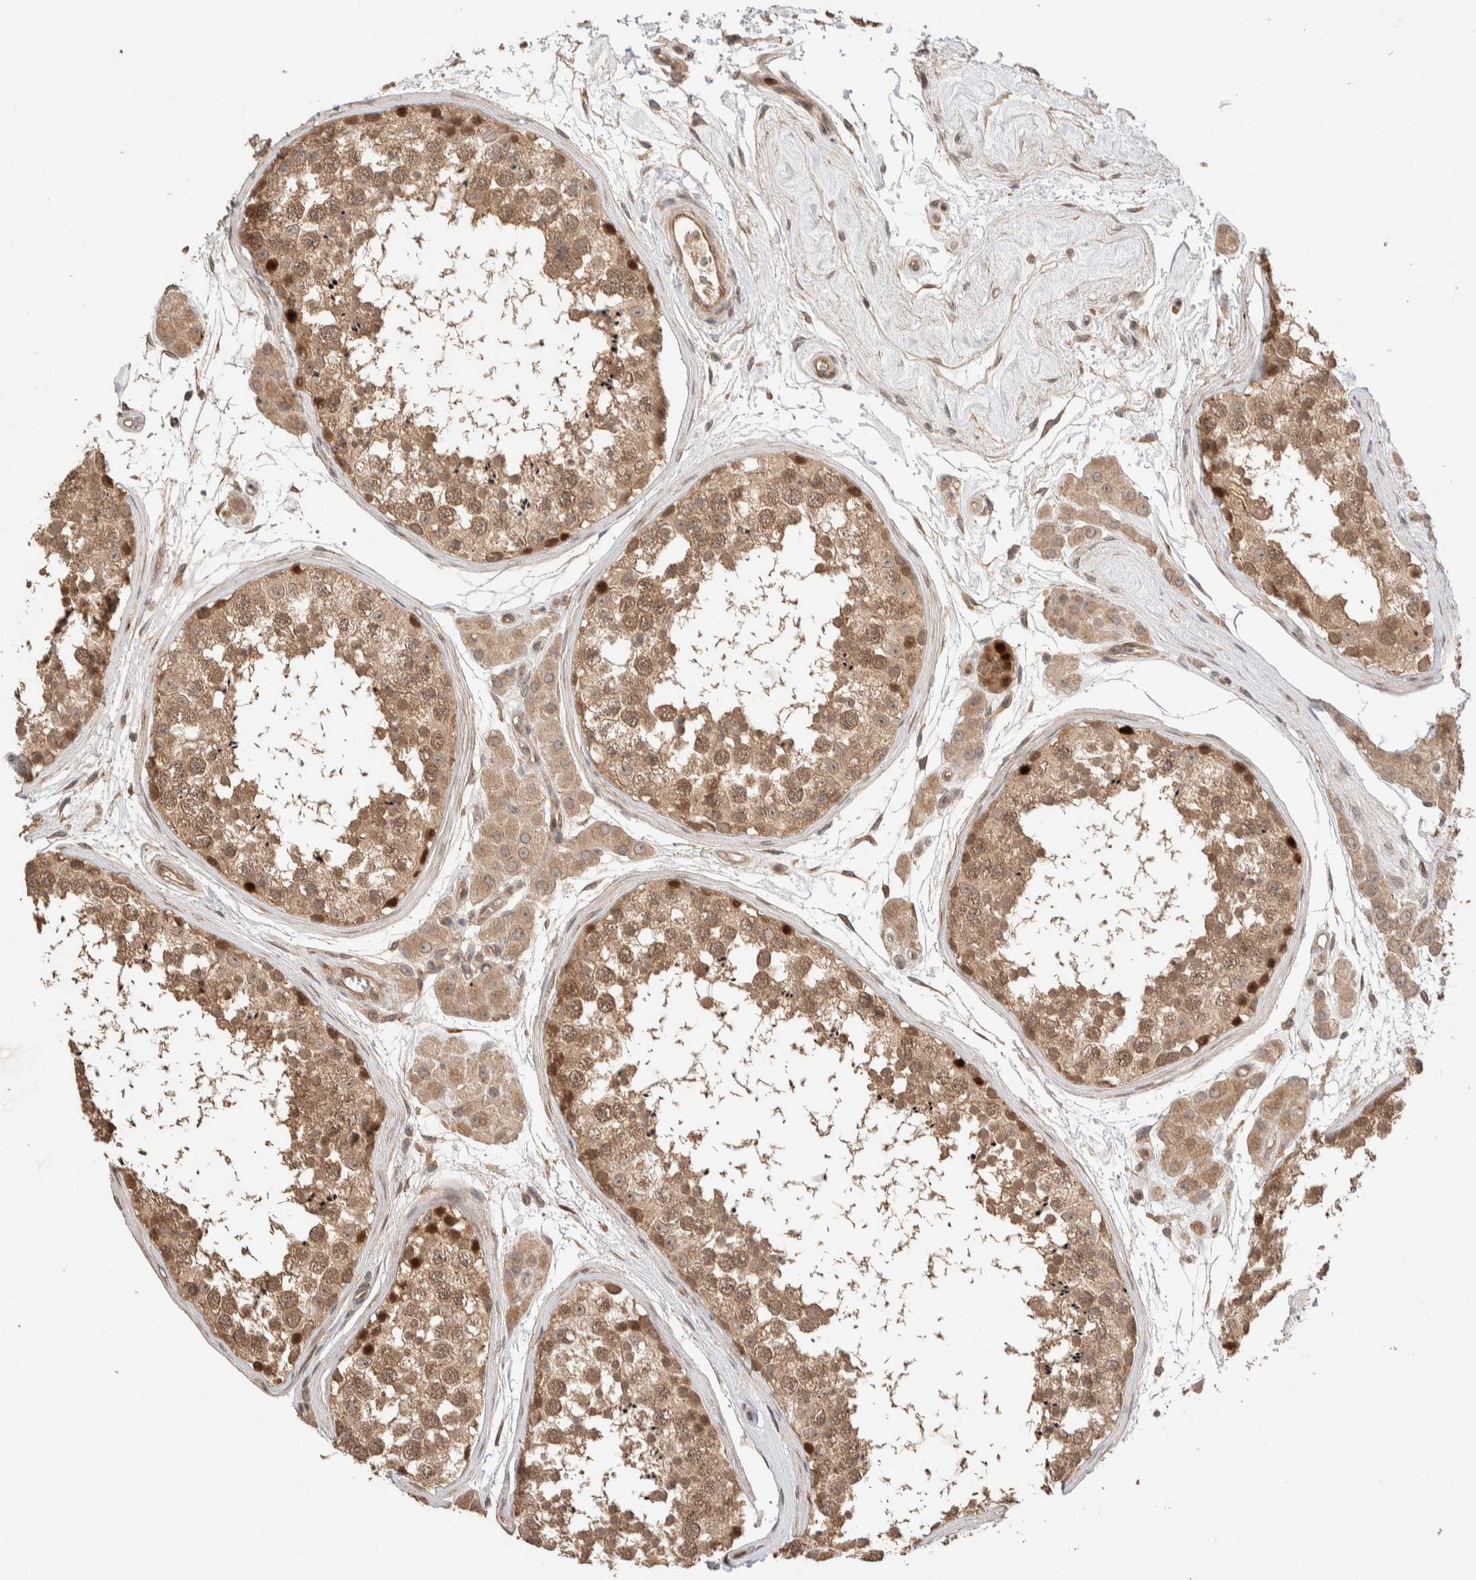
{"staining": {"intensity": "moderate", "quantity": ">75%", "location": "cytoplasmic/membranous,nuclear"}, "tissue": "testis", "cell_type": "Cells in seminiferous ducts", "image_type": "normal", "snomed": [{"axis": "morphology", "description": "Normal tissue, NOS"}, {"axis": "topography", "description": "Testis"}], "caption": "DAB immunohistochemical staining of unremarkable human testis exhibits moderate cytoplasmic/membranous,nuclear protein staining in approximately >75% of cells in seminiferous ducts. Immunohistochemistry stains the protein in brown and the nuclei are stained blue.", "gene": "PRDM15", "patient": {"sex": "male", "age": 56}}